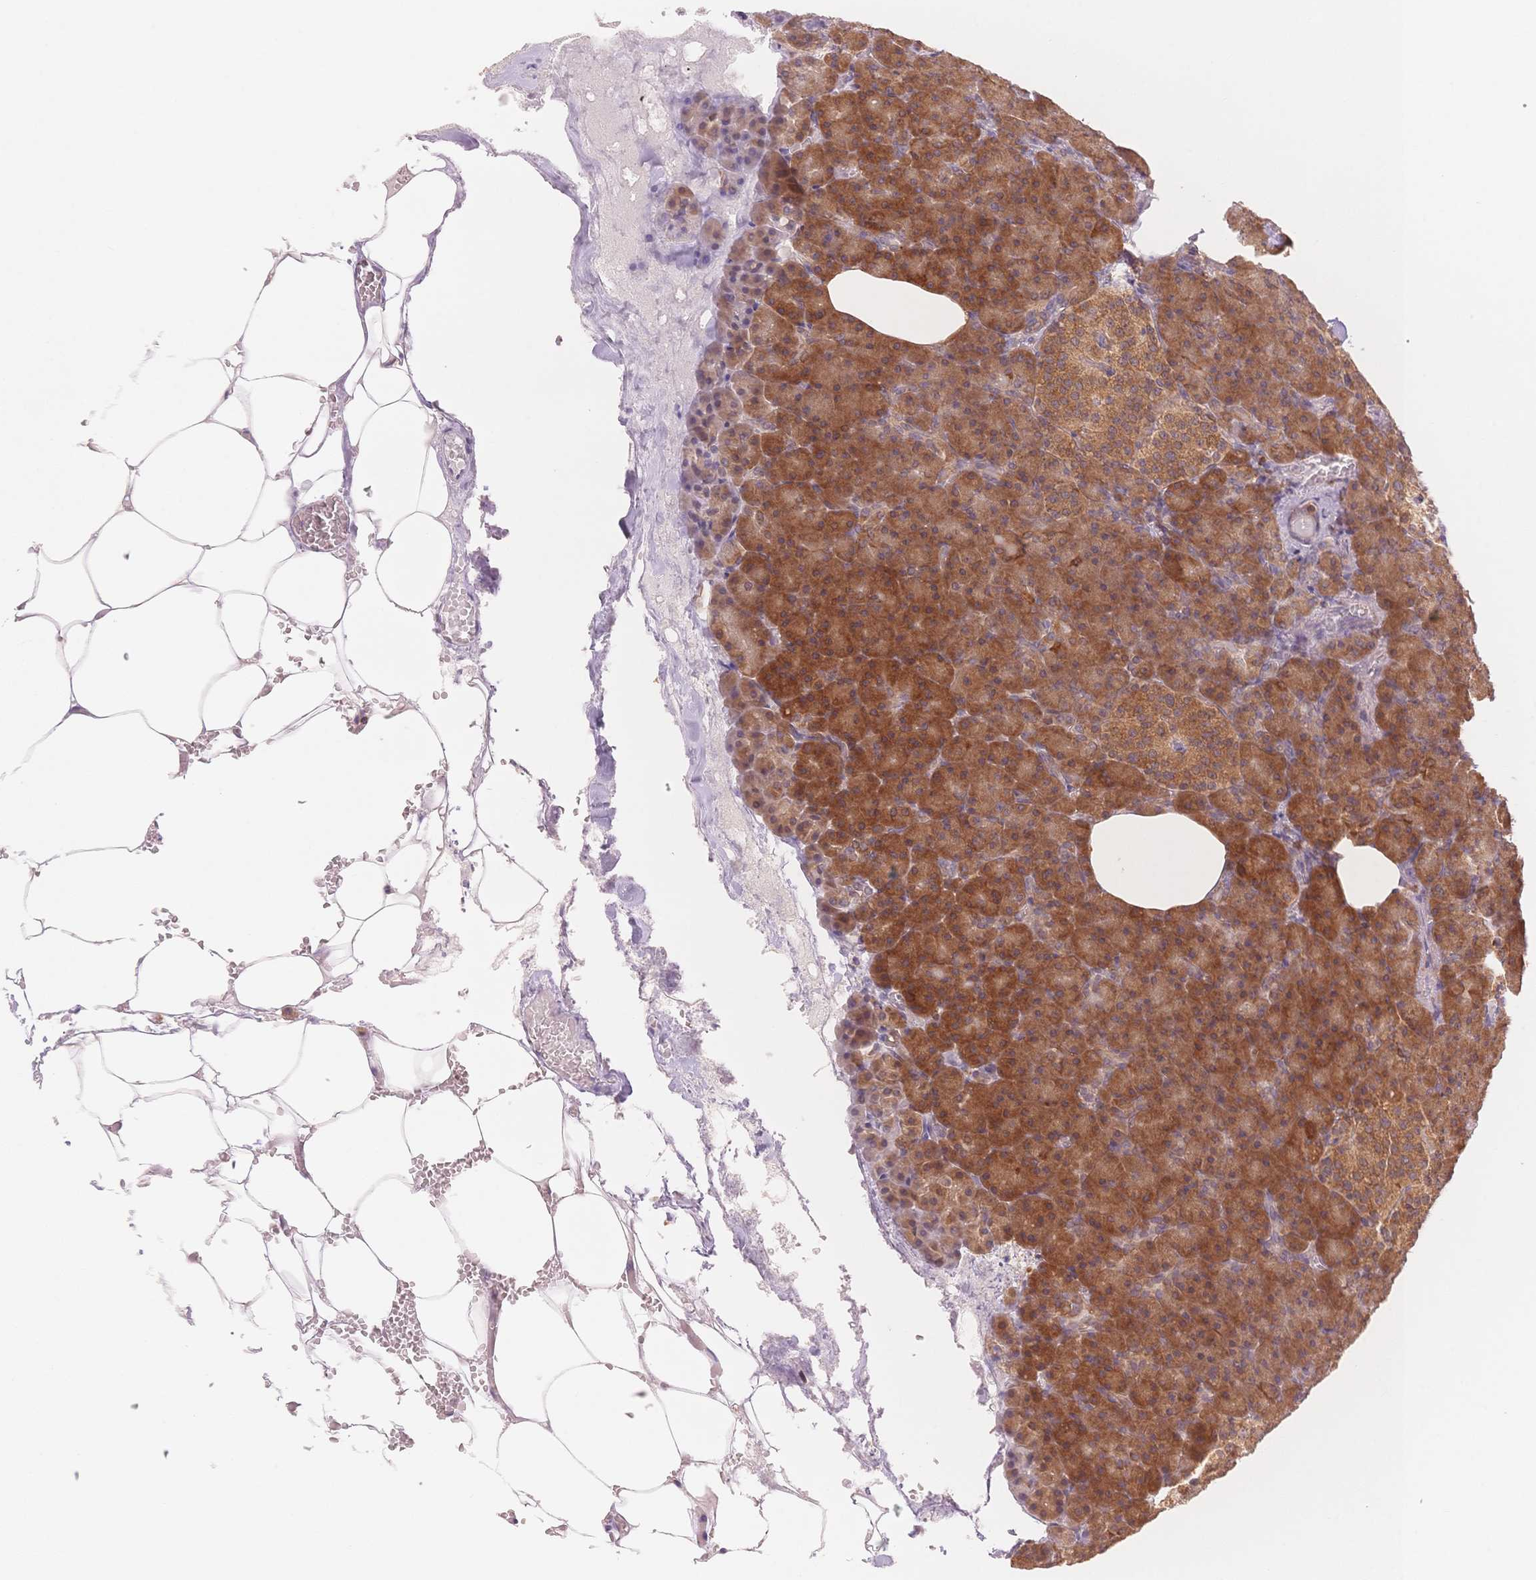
{"staining": {"intensity": "strong", "quantity": ">75%", "location": "cytoplasmic/membranous"}, "tissue": "pancreas", "cell_type": "Exocrine glandular cells", "image_type": "normal", "snomed": [{"axis": "morphology", "description": "Normal tissue, NOS"}, {"axis": "topography", "description": "Pancreas"}], "caption": "DAB immunohistochemical staining of normal human pancreas shows strong cytoplasmic/membranous protein expression in approximately >75% of exocrine glandular cells.", "gene": "STK39", "patient": {"sex": "female", "age": 74}}